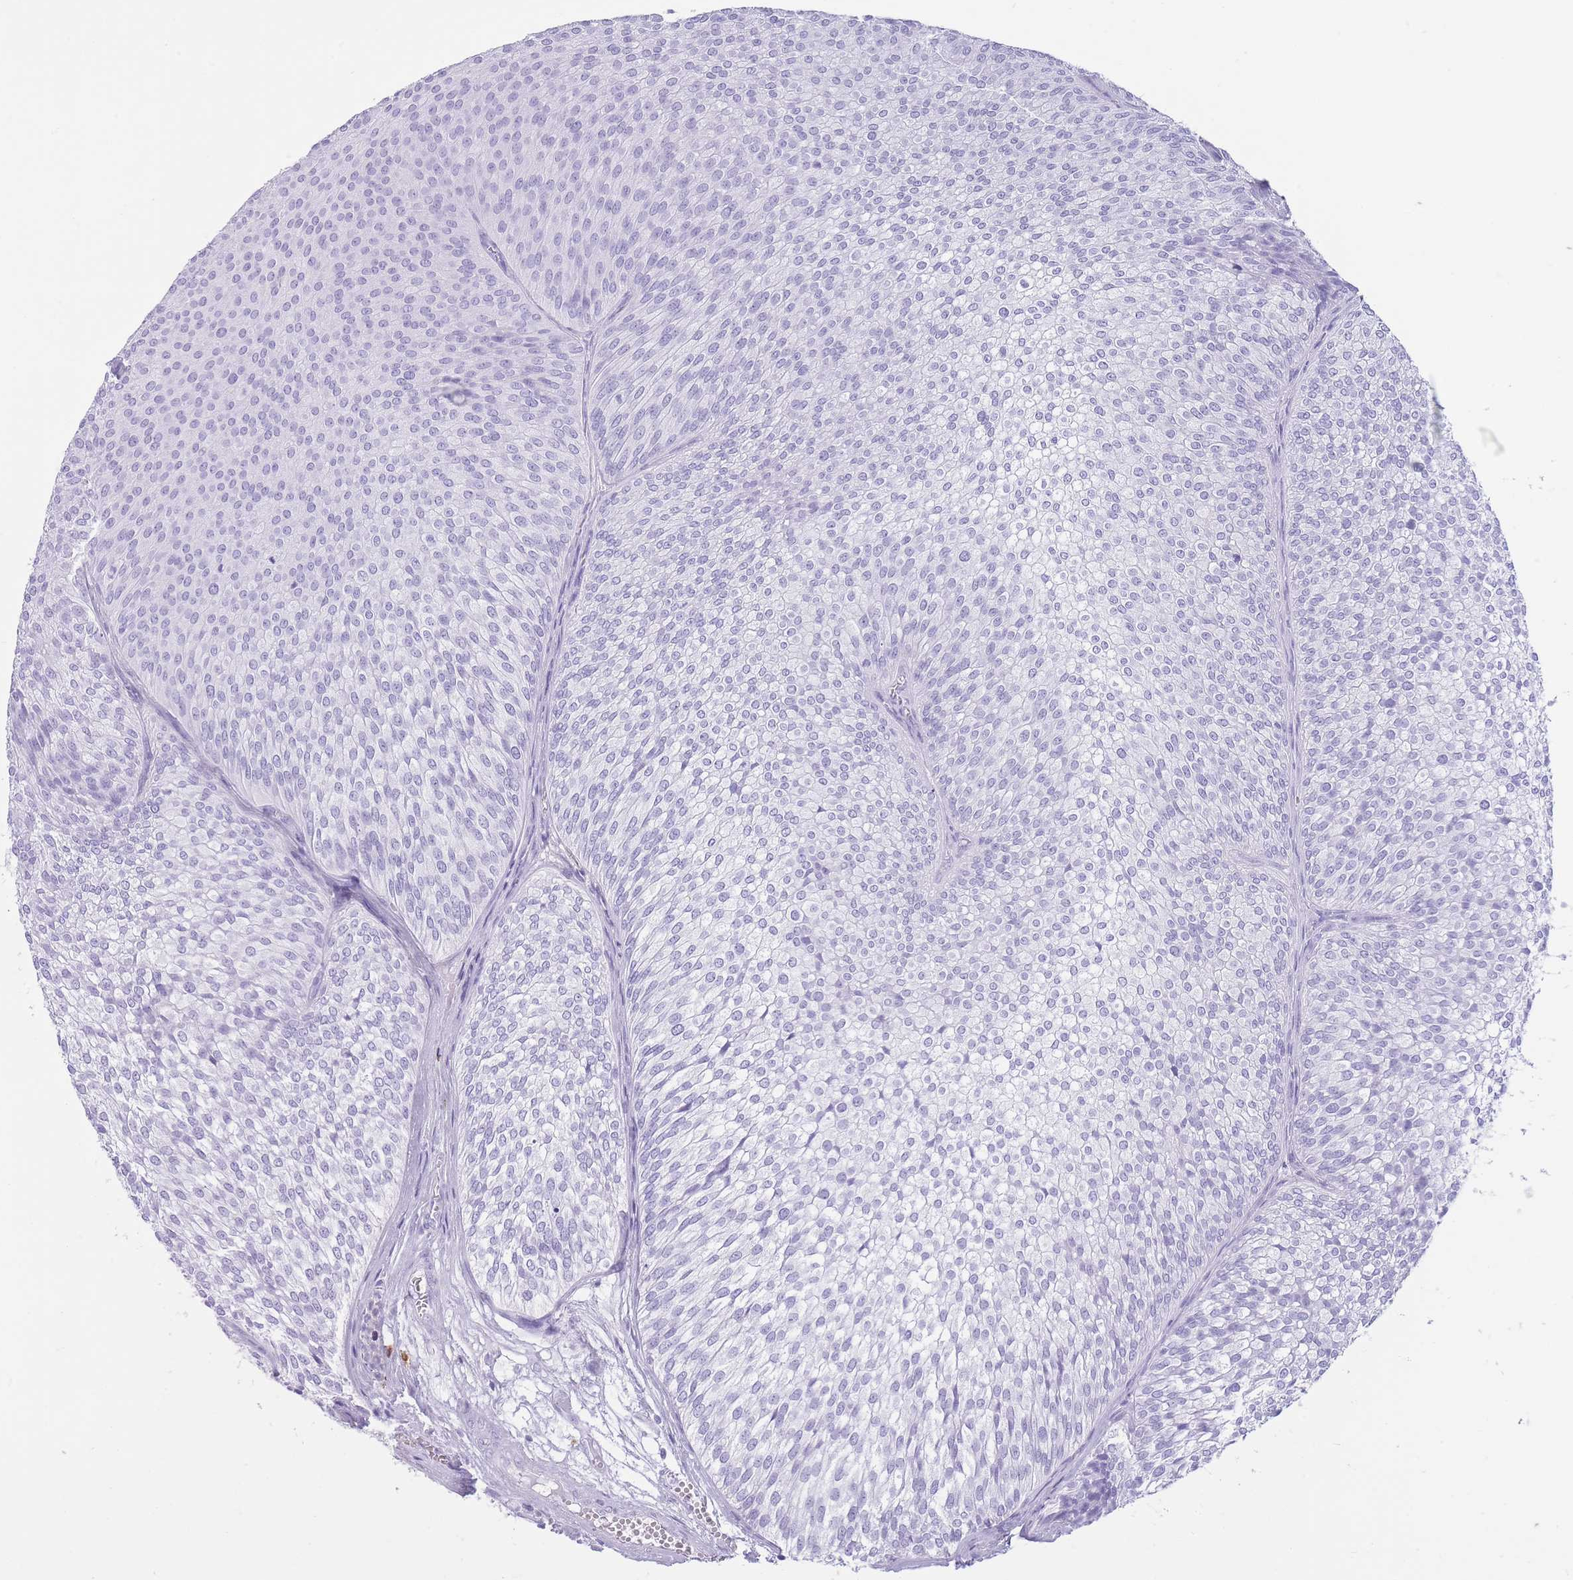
{"staining": {"intensity": "negative", "quantity": "none", "location": "none"}, "tissue": "urothelial cancer", "cell_type": "Tumor cells", "image_type": "cancer", "snomed": [{"axis": "morphology", "description": "Urothelial carcinoma, Low grade"}, {"axis": "topography", "description": "Urinary bladder"}], "caption": "Tumor cells show no significant expression in urothelial carcinoma (low-grade).", "gene": "OR4F21", "patient": {"sex": "male", "age": 91}}